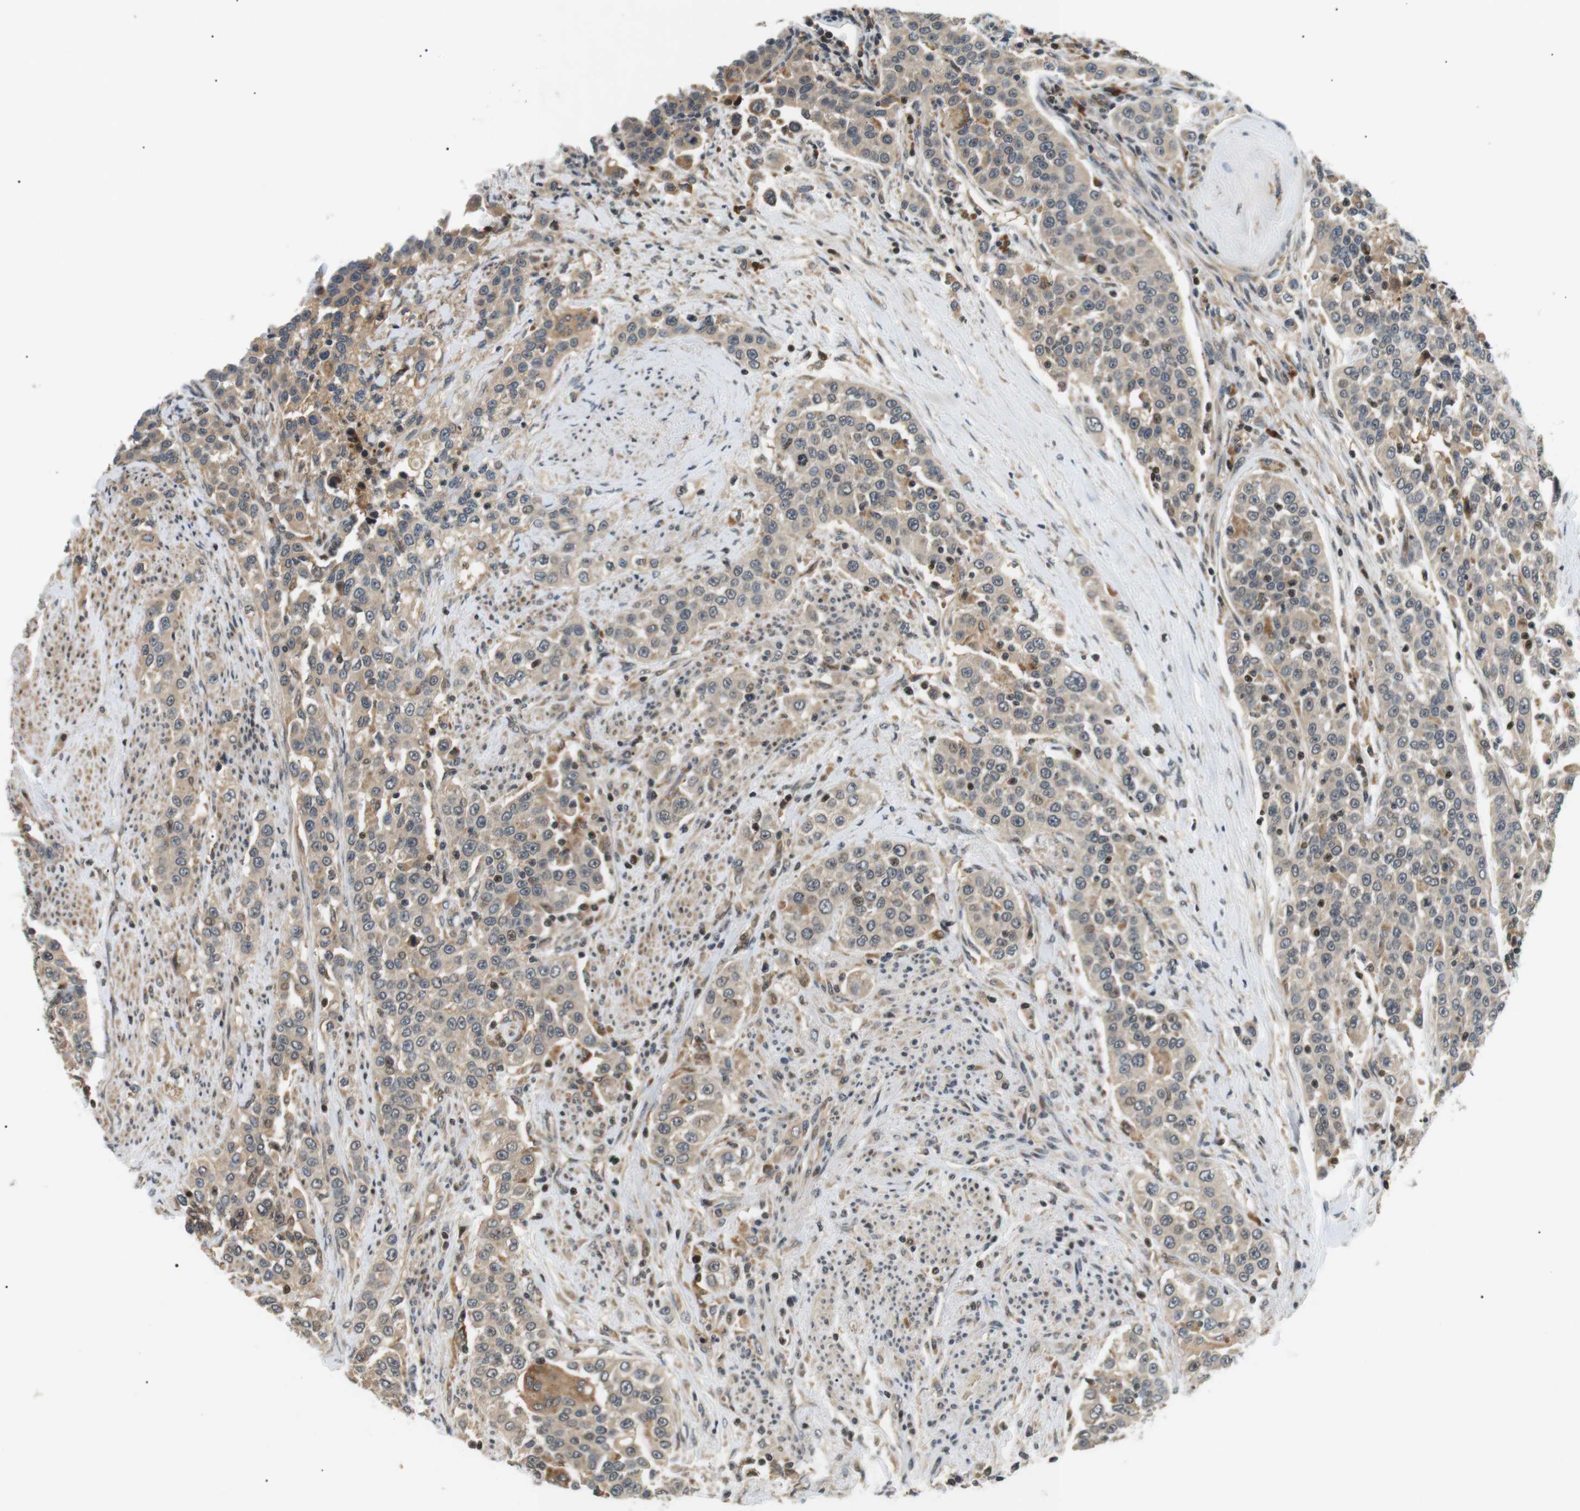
{"staining": {"intensity": "weak", "quantity": ">75%", "location": "cytoplasmic/membranous"}, "tissue": "urothelial cancer", "cell_type": "Tumor cells", "image_type": "cancer", "snomed": [{"axis": "morphology", "description": "Urothelial carcinoma, High grade"}, {"axis": "topography", "description": "Urinary bladder"}], "caption": "High-grade urothelial carcinoma stained with immunohistochemistry exhibits weak cytoplasmic/membranous positivity in about >75% of tumor cells.", "gene": "HSPA13", "patient": {"sex": "female", "age": 80}}